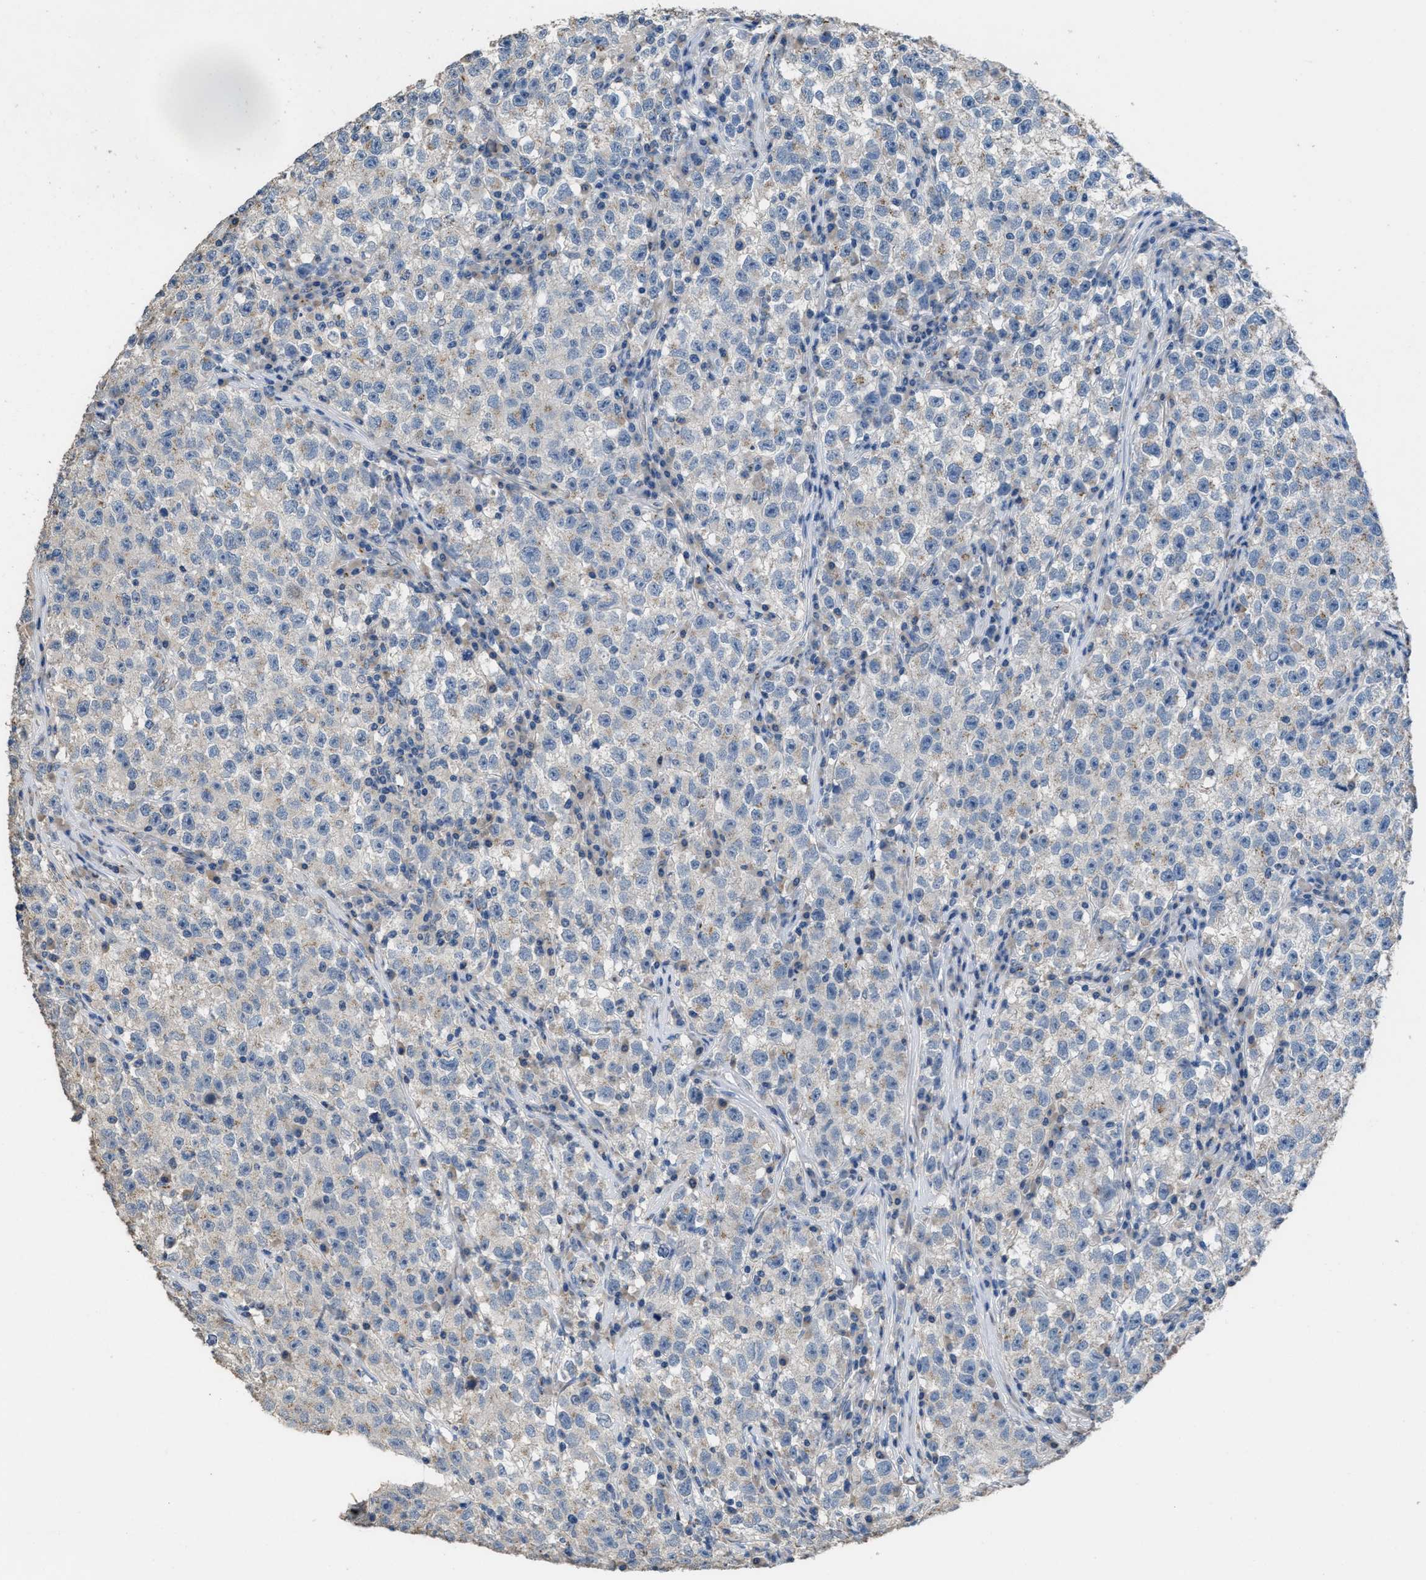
{"staining": {"intensity": "moderate", "quantity": "25%-75%", "location": "cytoplasmic/membranous"}, "tissue": "testis cancer", "cell_type": "Tumor cells", "image_type": "cancer", "snomed": [{"axis": "morphology", "description": "Seminoma, NOS"}, {"axis": "topography", "description": "Testis"}], "caption": "Immunohistochemical staining of human testis cancer (seminoma) reveals medium levels of moderate cytoplasmic/membranous protein expression in approximately 25%-75% of tumor cells. (DAB (3,3'-diaminobenzidine) IHC with brightfield microscopy, high magnification).", "gene": "GOLM1", "patient": {"sex": "male", "age": 22}}